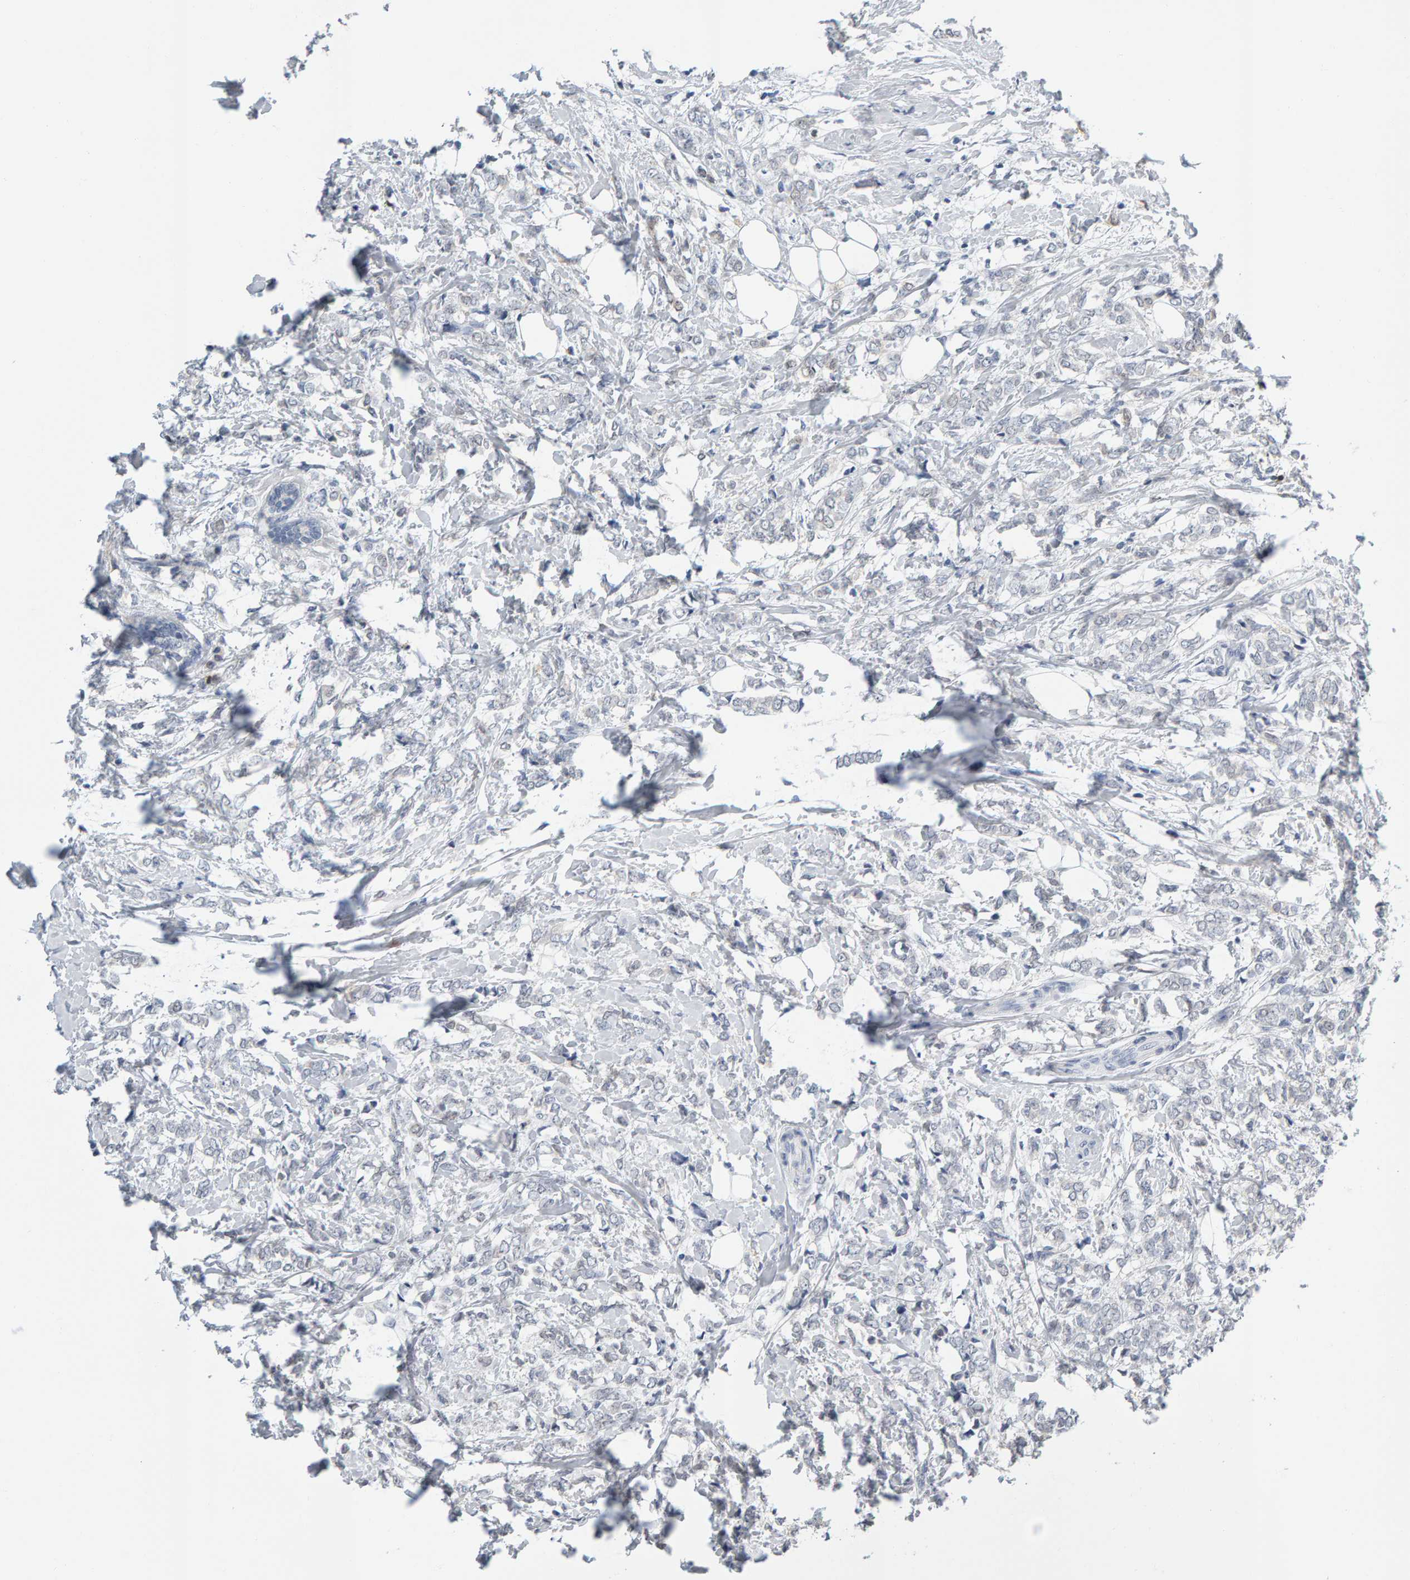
{"staining": {"intensity": "negative", "quantity": "none", "location": "none"}, "tissue": "breast cancer", "cell_type": "Tumor cells", "image_type": "cancer", "snomed": [{"axis": "morphology", "description": "Normal tissue, NOS"}, {"axis": "morphology", "description": "Lobular carcinoma"}, {"axis": "topography", "description": "Breast"}], "caption": "This is an immunohistochemistry micrograph of lobular carcinoma (breast). There is no staining in tumor cells.", "gene": "CTH", "patient": {"sex": "female", "age": 47}}